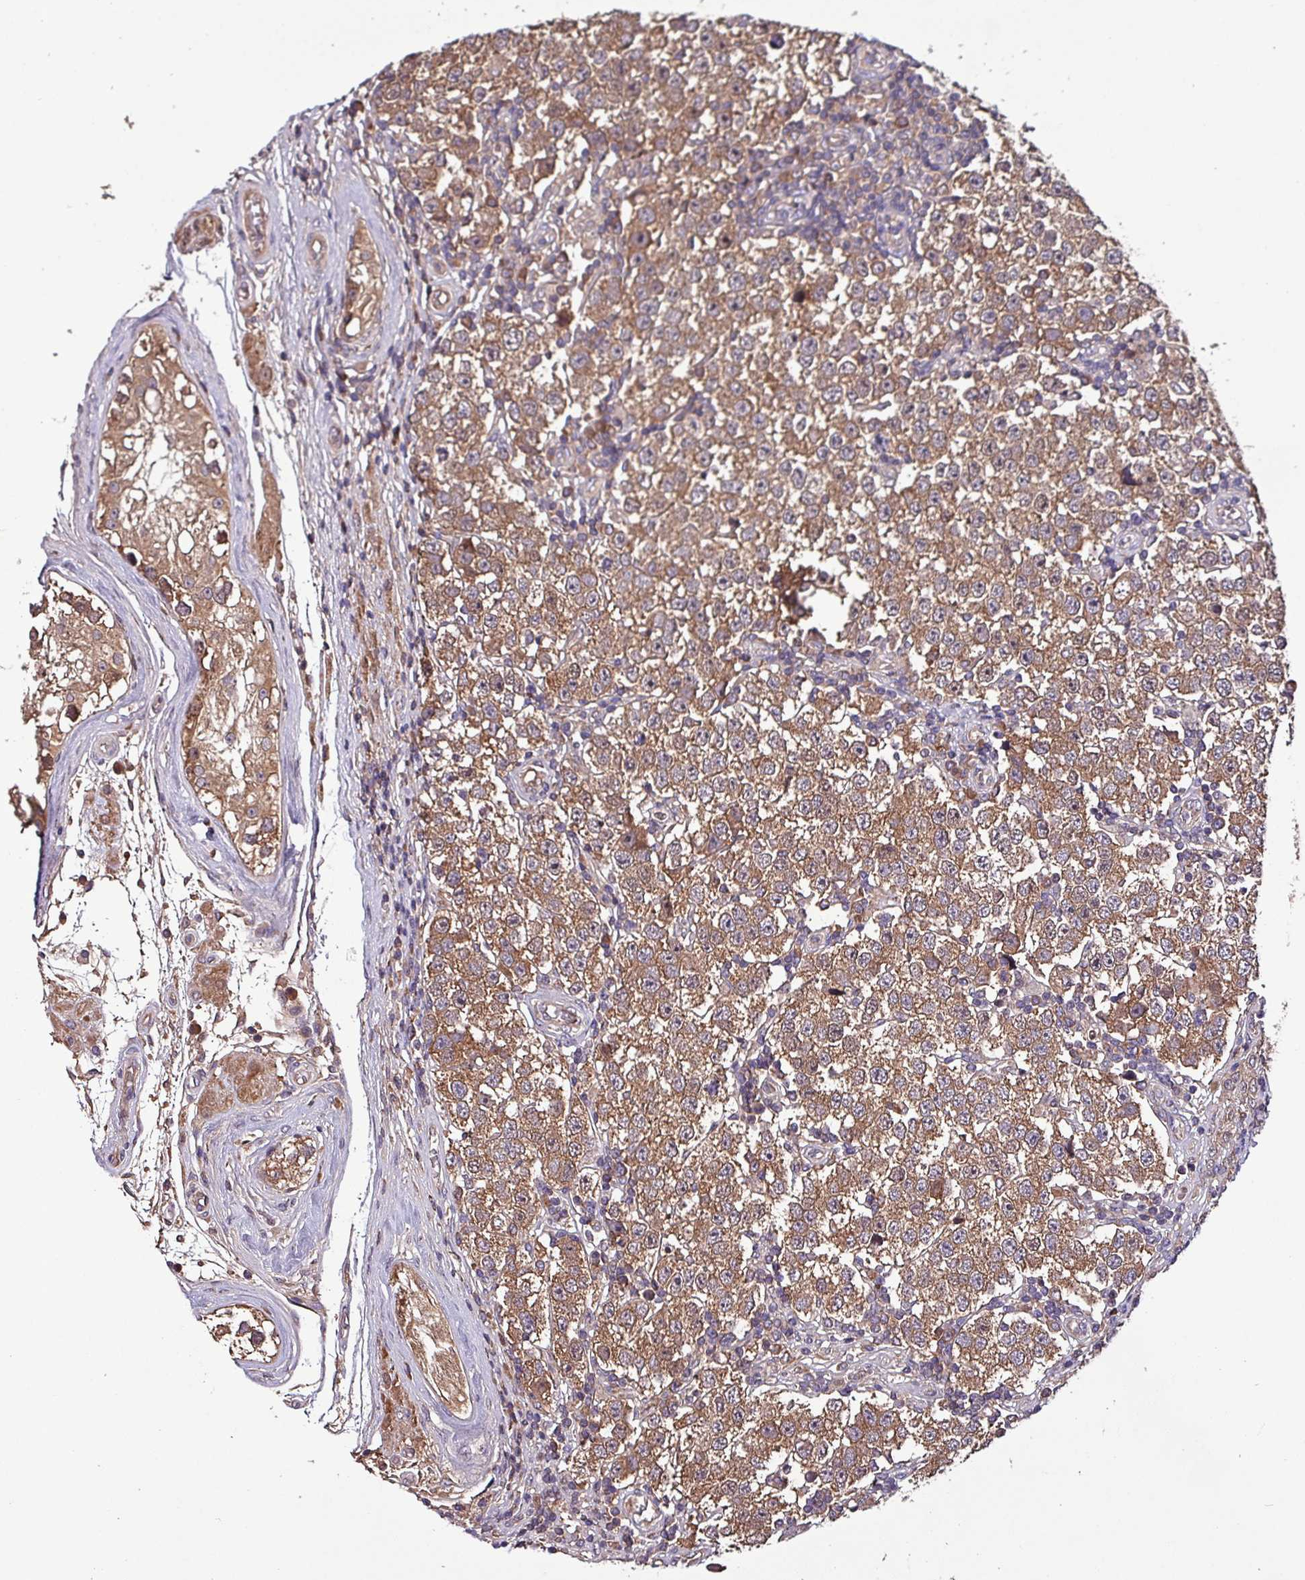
{"staining": {"intensity": "moderate", "quantity": ">75%", "location": "cytoplasmic/membranous"}, "tissue": "testis cancer", "cell_type": "Tumor cells", "image_type": "cancer", "snomed": [{"axis": "morphology", "description": "Seminoma, NOS"}, {"axis": "topography", "description": "Testis"}], "caption": "Moderate cytoplasmic/membranous protein staining is present in about >75% of tumor cells in testis cancer. (brown staining indicates protein expression, while blue staining denotes nuclei).", "gene": "PAFAH1B2", "patient": {"sex": "male", "age": 34}}